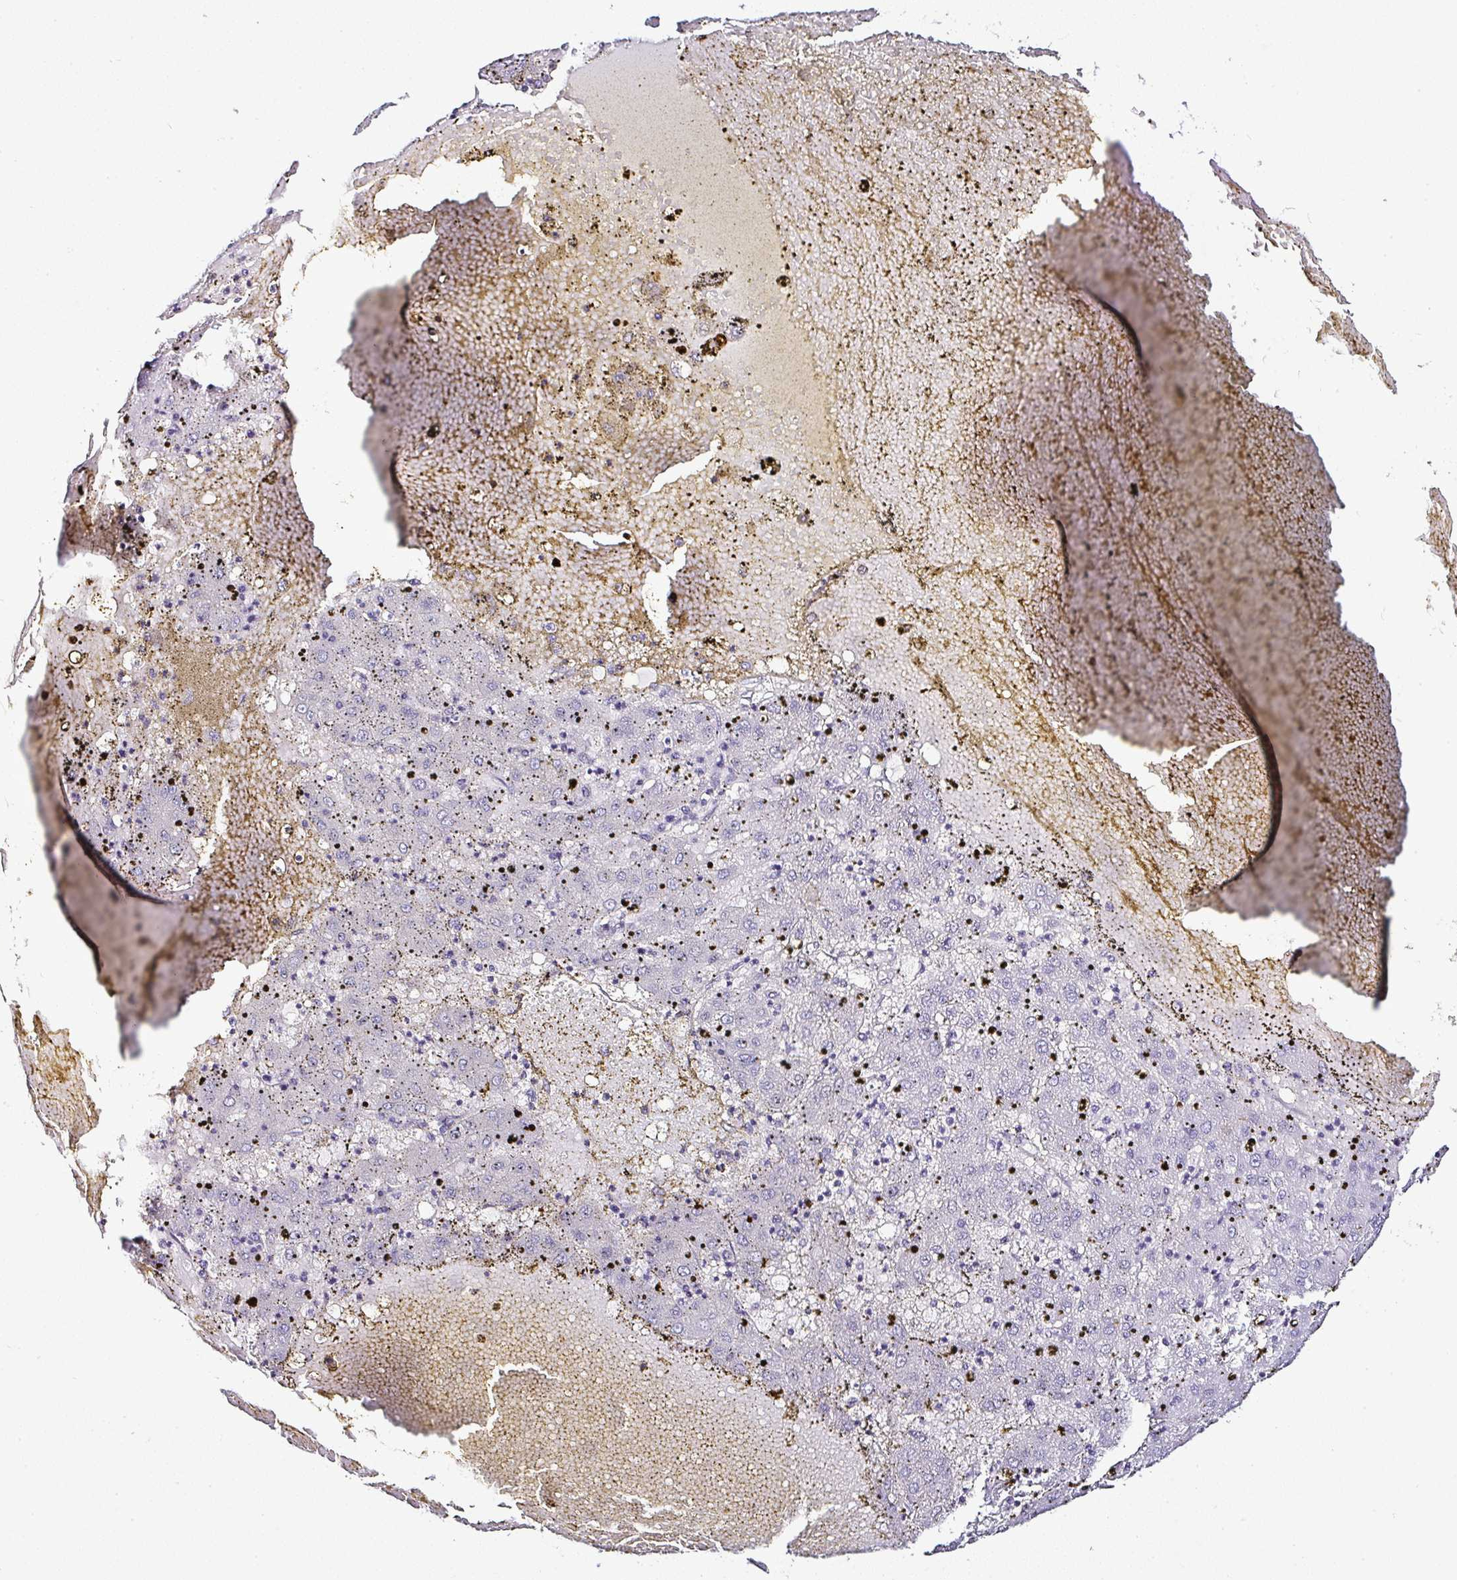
{"staining": {"intensity": "negative", "quantity": "none", "location": "none"}, "tissue": "liver cancer", "cell_type": "Tumor cells", "image_type": "cancer", "snomed": [{"axis": "morphology", "description": "Carcinoma, Hepatocellular, NOS"}, {"axis": "topography", "description": "Liver"}], "caption": "Liver cancer stained for a protein using IHC reveals no expression tumor cells.", "gene": "SERPINB3", "patient": {"sex": "male", "age": 72}}